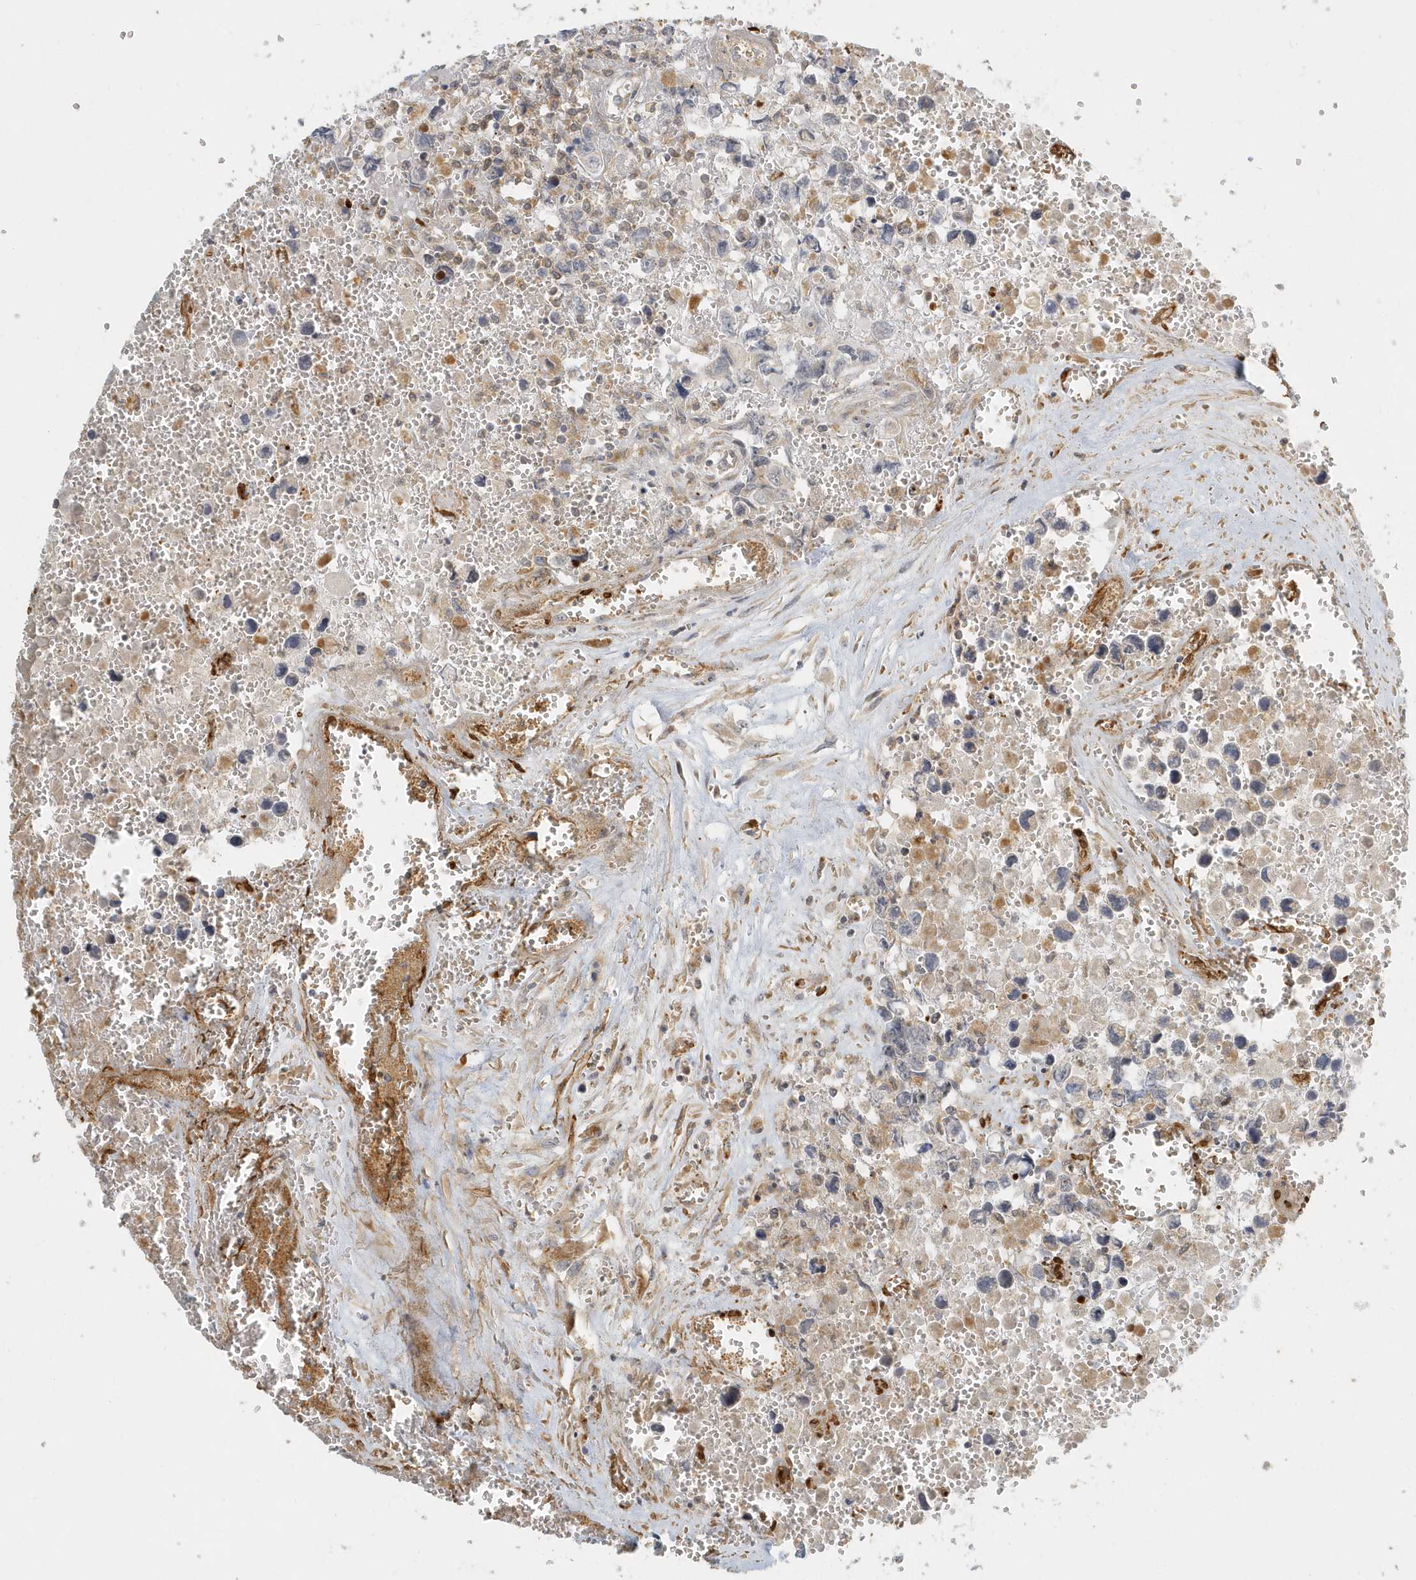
{"staining": {"intensity": "negative", "quantity": "none", "location": "none"}, "tissue": "testis cancer", "cell_type": "Tumor cells", "image_type": "cancer", "snomed": [{"axis": "morphology", "description": "Carcinoma, Embryonal, NOS"}, {"axis": "topography", "description": "Testis"}], "caption": "High power microscopy photomicrograph of an immunohistochemistry (IHC) photomicrograph of testis cancer (embryonal carcinoma), revealing no significant staining in tumor cells.", "gene": "NAPB", "patient": {"sex": "male", "age": 31}}